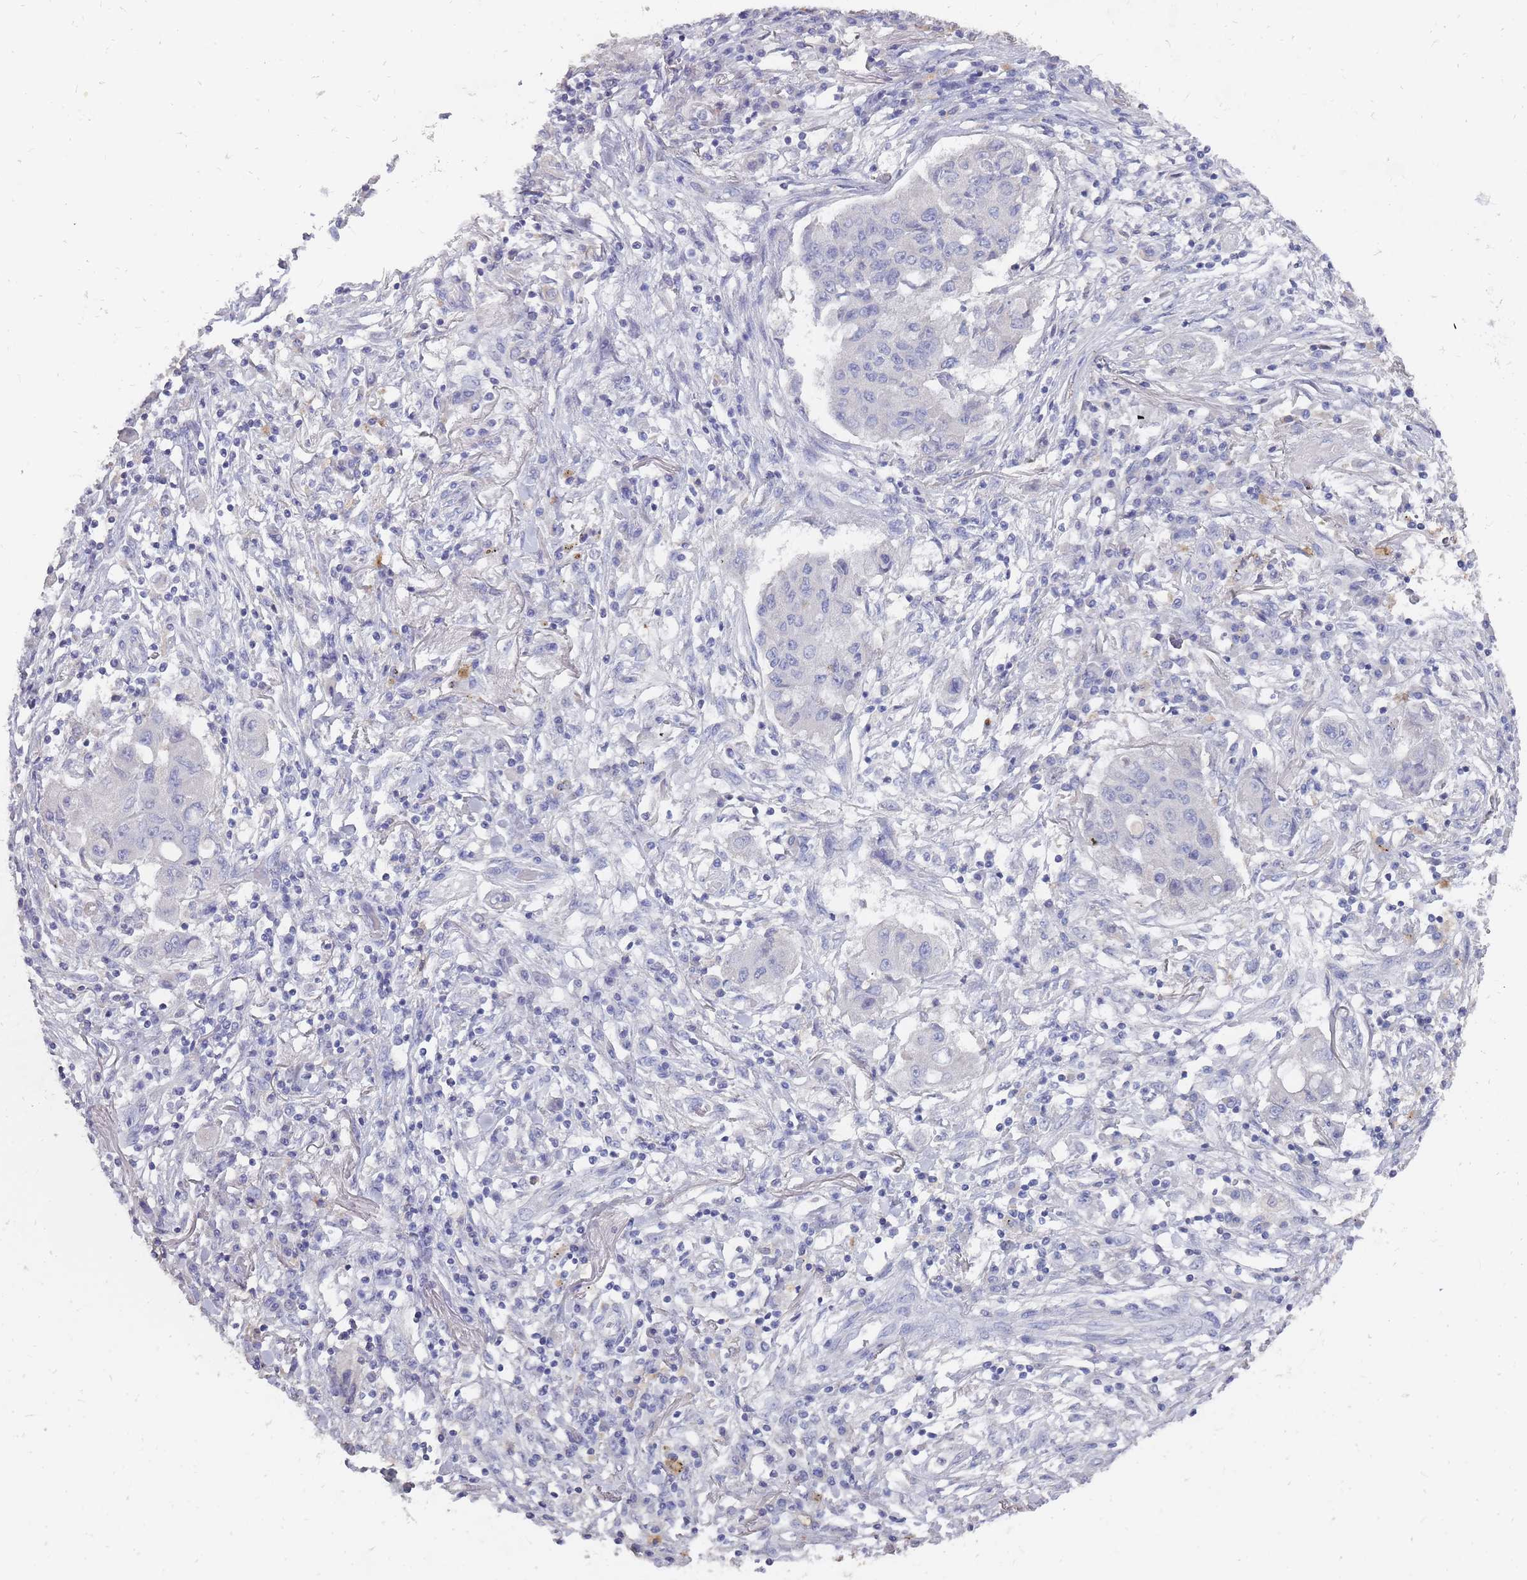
{"staining": {"intensity": "negative", "quantity": "none", "location": "none"}, "tissue": "lung cancer", "cell_type": "Tumor cells", "image_type": "cancer", "snomed": [{"axis": "morphology", "description": "Squamous cell carcinoma, NOS"}, {"axis": "topography", "description": "Lung"}], "caption": "Immunohistochemical staining of lung cancer demonstrates no significant staining in tumor cells.", "gene": "OTULINL", "patient": {"sex": "male", "age": 74}}